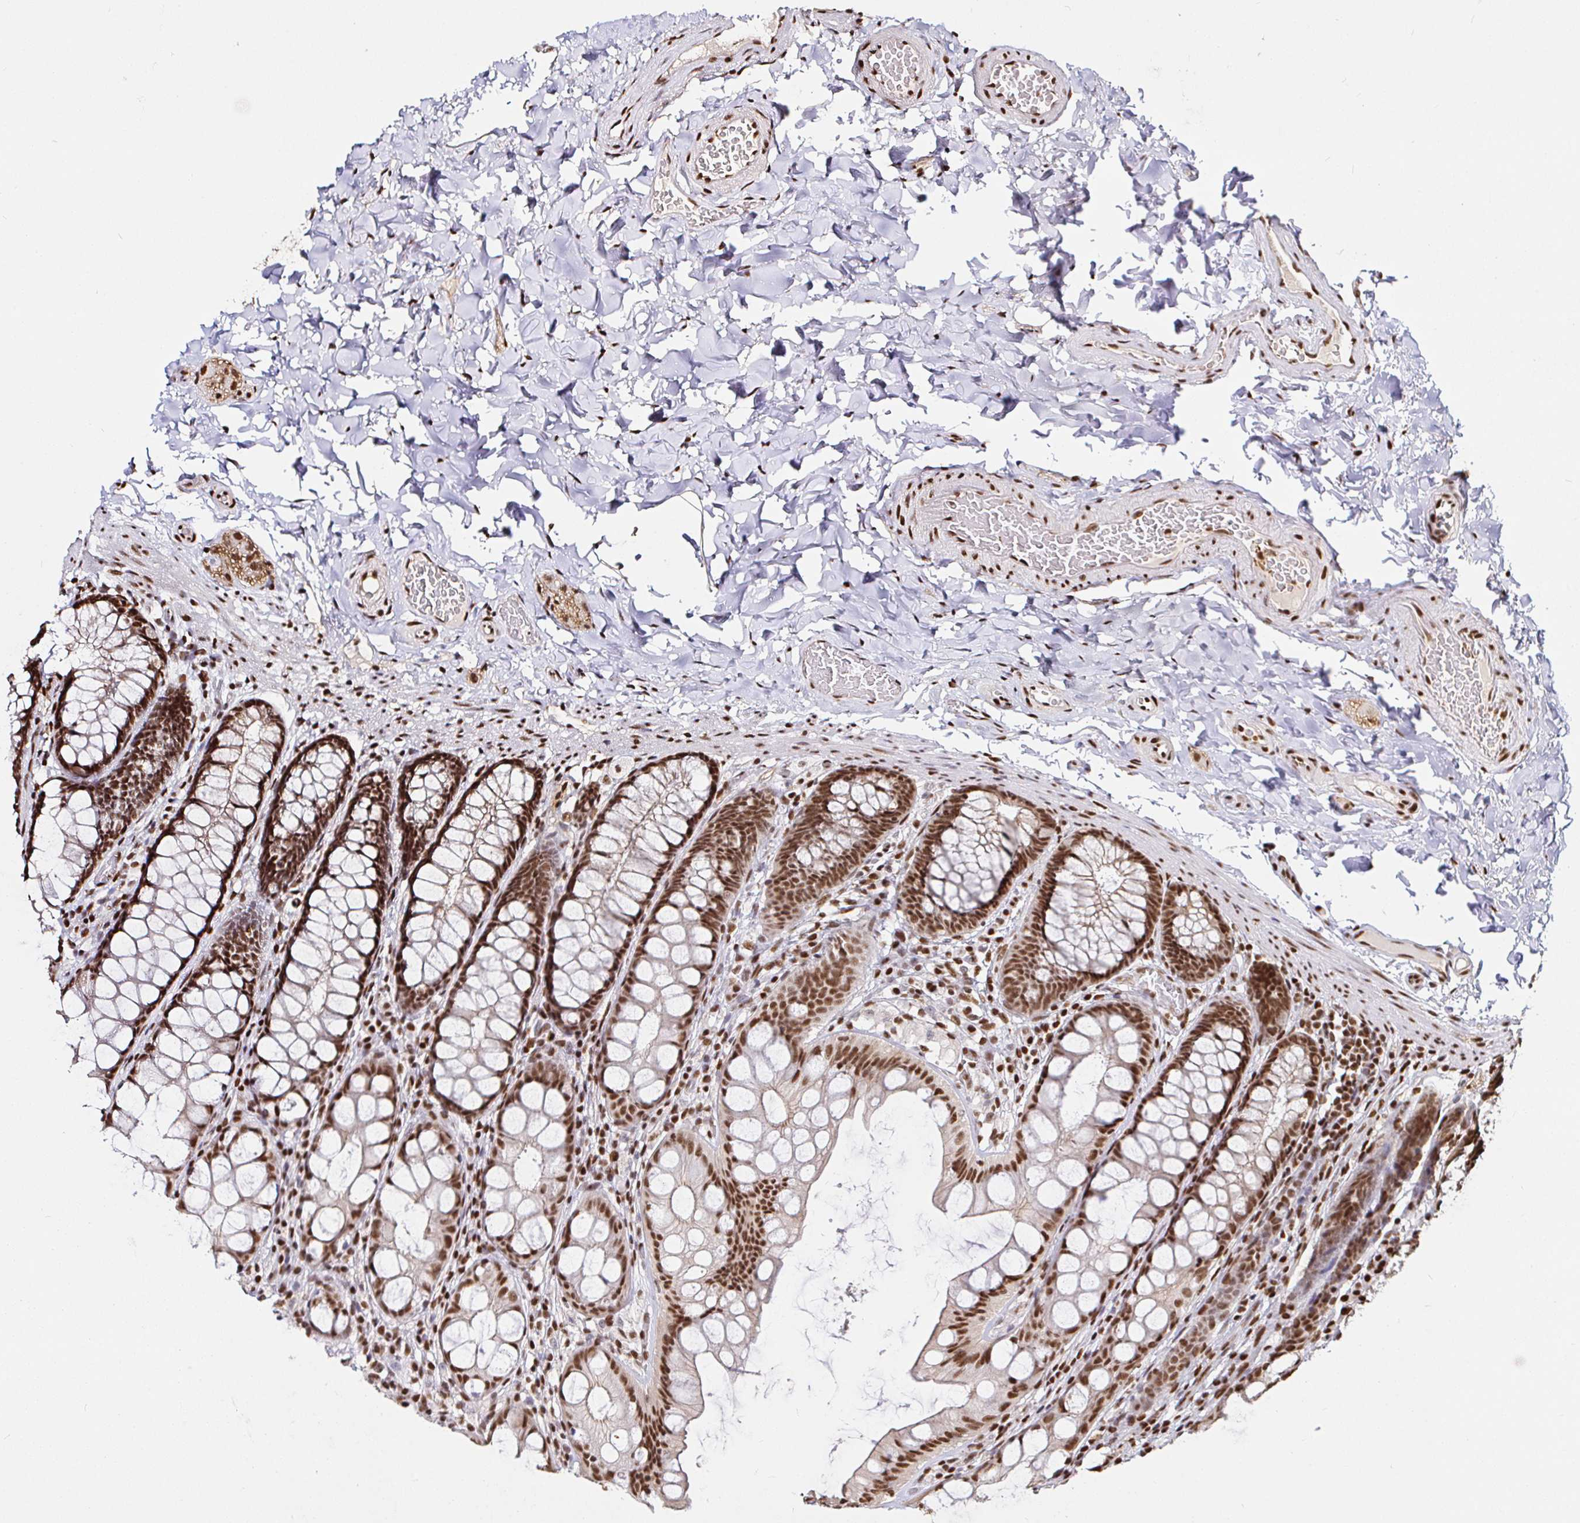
{"staining": {"intensity": "moderate", "quantity": ">75%", "location": "nuclear"}, "tissue": "colon", "cell_type": "Endothelial cells", "image_type": "normal", "snomed": [{"axis": "morphology", "description": "Normal tissue, NOS"}, {"axis": "topography", "description": "Colon"}], "caption": "High-power microscopy captured an IHC photomicrograph of benign colon, revealing moderate nuclear expression in approximately >75% of endothelial cells. (DAB (3,3'-diaminobenzidine) IHC with brightfield microscopy, high magnification).", "gene": "SP3", "patient": {"sex": "male", "age": 47}}